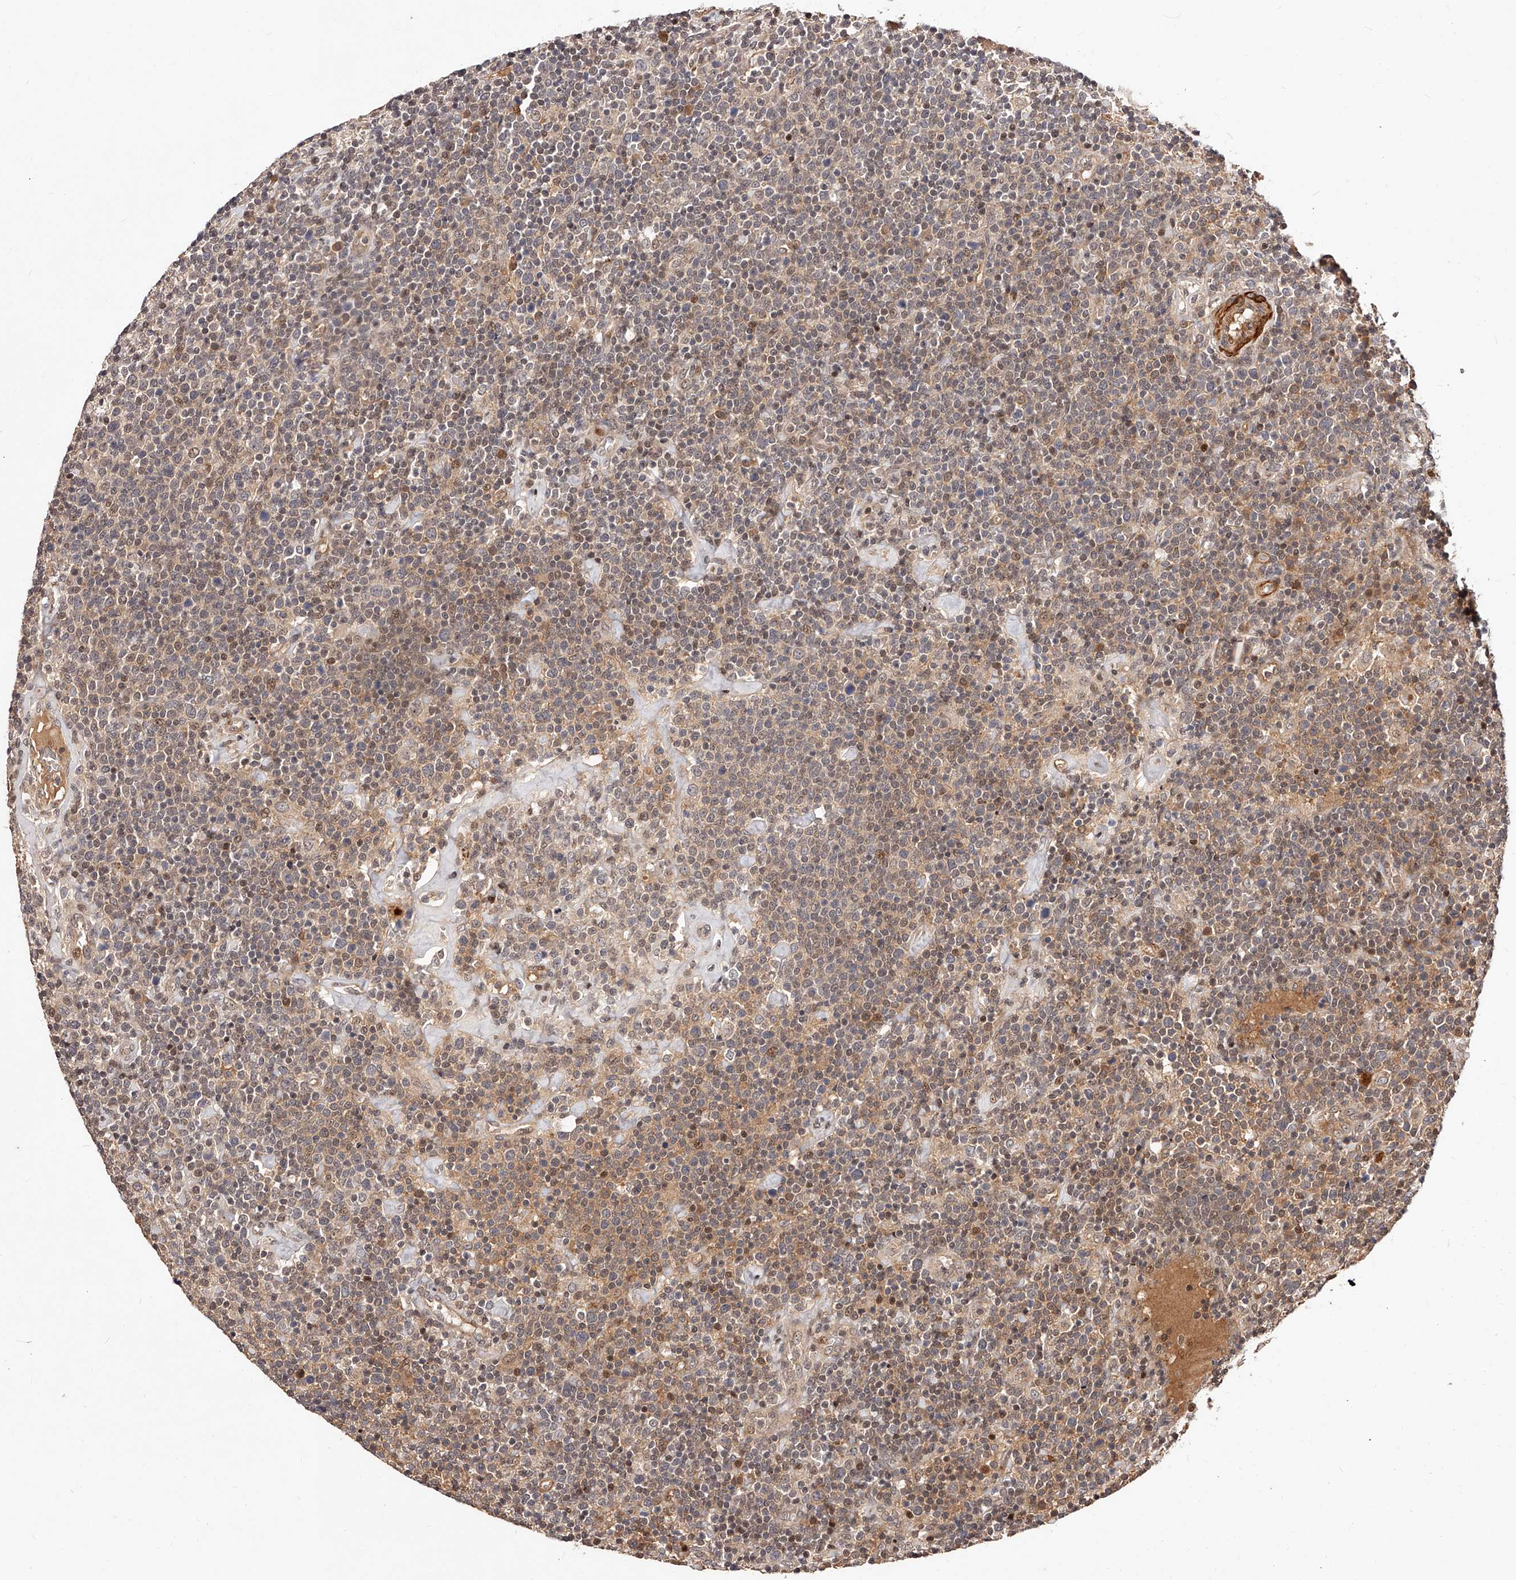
{"staining": {"intensity": "weak", "quantity": "25%-75%", "location": "cytoplasmic/membranous,nuclear"}, "tissue": "lymphoma", "cell_type": "Tumor cells", "image_type": "cancer", "snomed": [{"axis": "morphology", "description": "Malignant lymphoma, non-Hodgkin's type, High grade"}, {"axis": "topography", "description": "Lymph node"}], "caption": "Tumor cells demonstrate low levels of weak cytoplasmic/membranous and nuclear expression in about 25%-75% of cells in lymphoma. (DAB IHC with brightfield microscopy, high magnification).", "gene": "CUL7", "patient": {"sex": "male", "age": 61}}